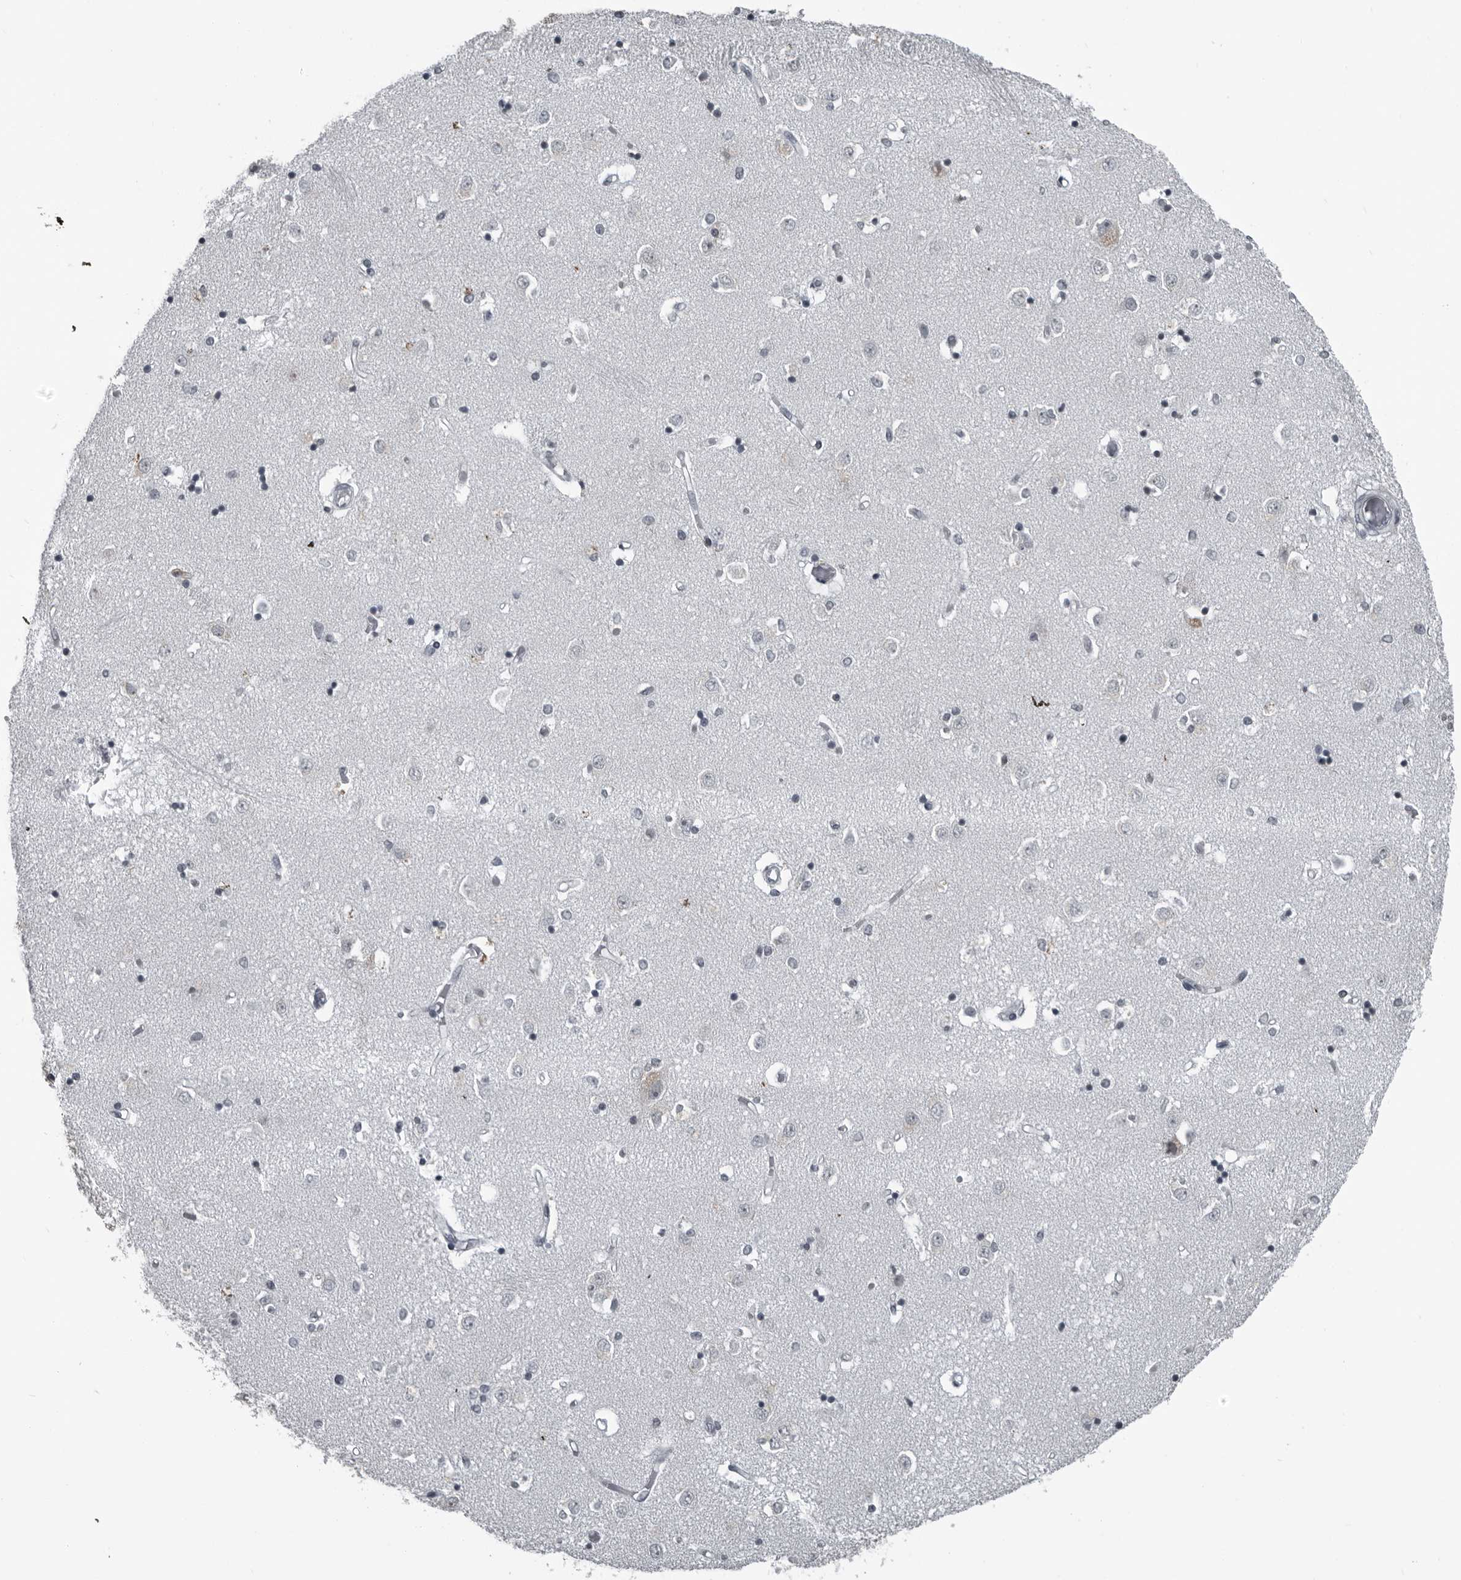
{"staining": {"intensity": "weak", "quantity": "<25%", "location": "nuclear"}, "tissue": "caudate", "cell_type": "Glial cells", "image_type": "normal", "snomed": [{"axis": "morphology", "description": "Normal tissue, NOS"}, {"axis": "topography", "description": "Lateral ventricle wall"}], "caption": "Immunohistochemistry micrograph of benign caudate: human caudate stained with DAB (3,3'-diaminobenzidine) demonstrates no significant protein positivity in glial cells. Nuclei are stained in blue.", "gene": "RTCA", "patient": {"sex": "male", "age": 45}}